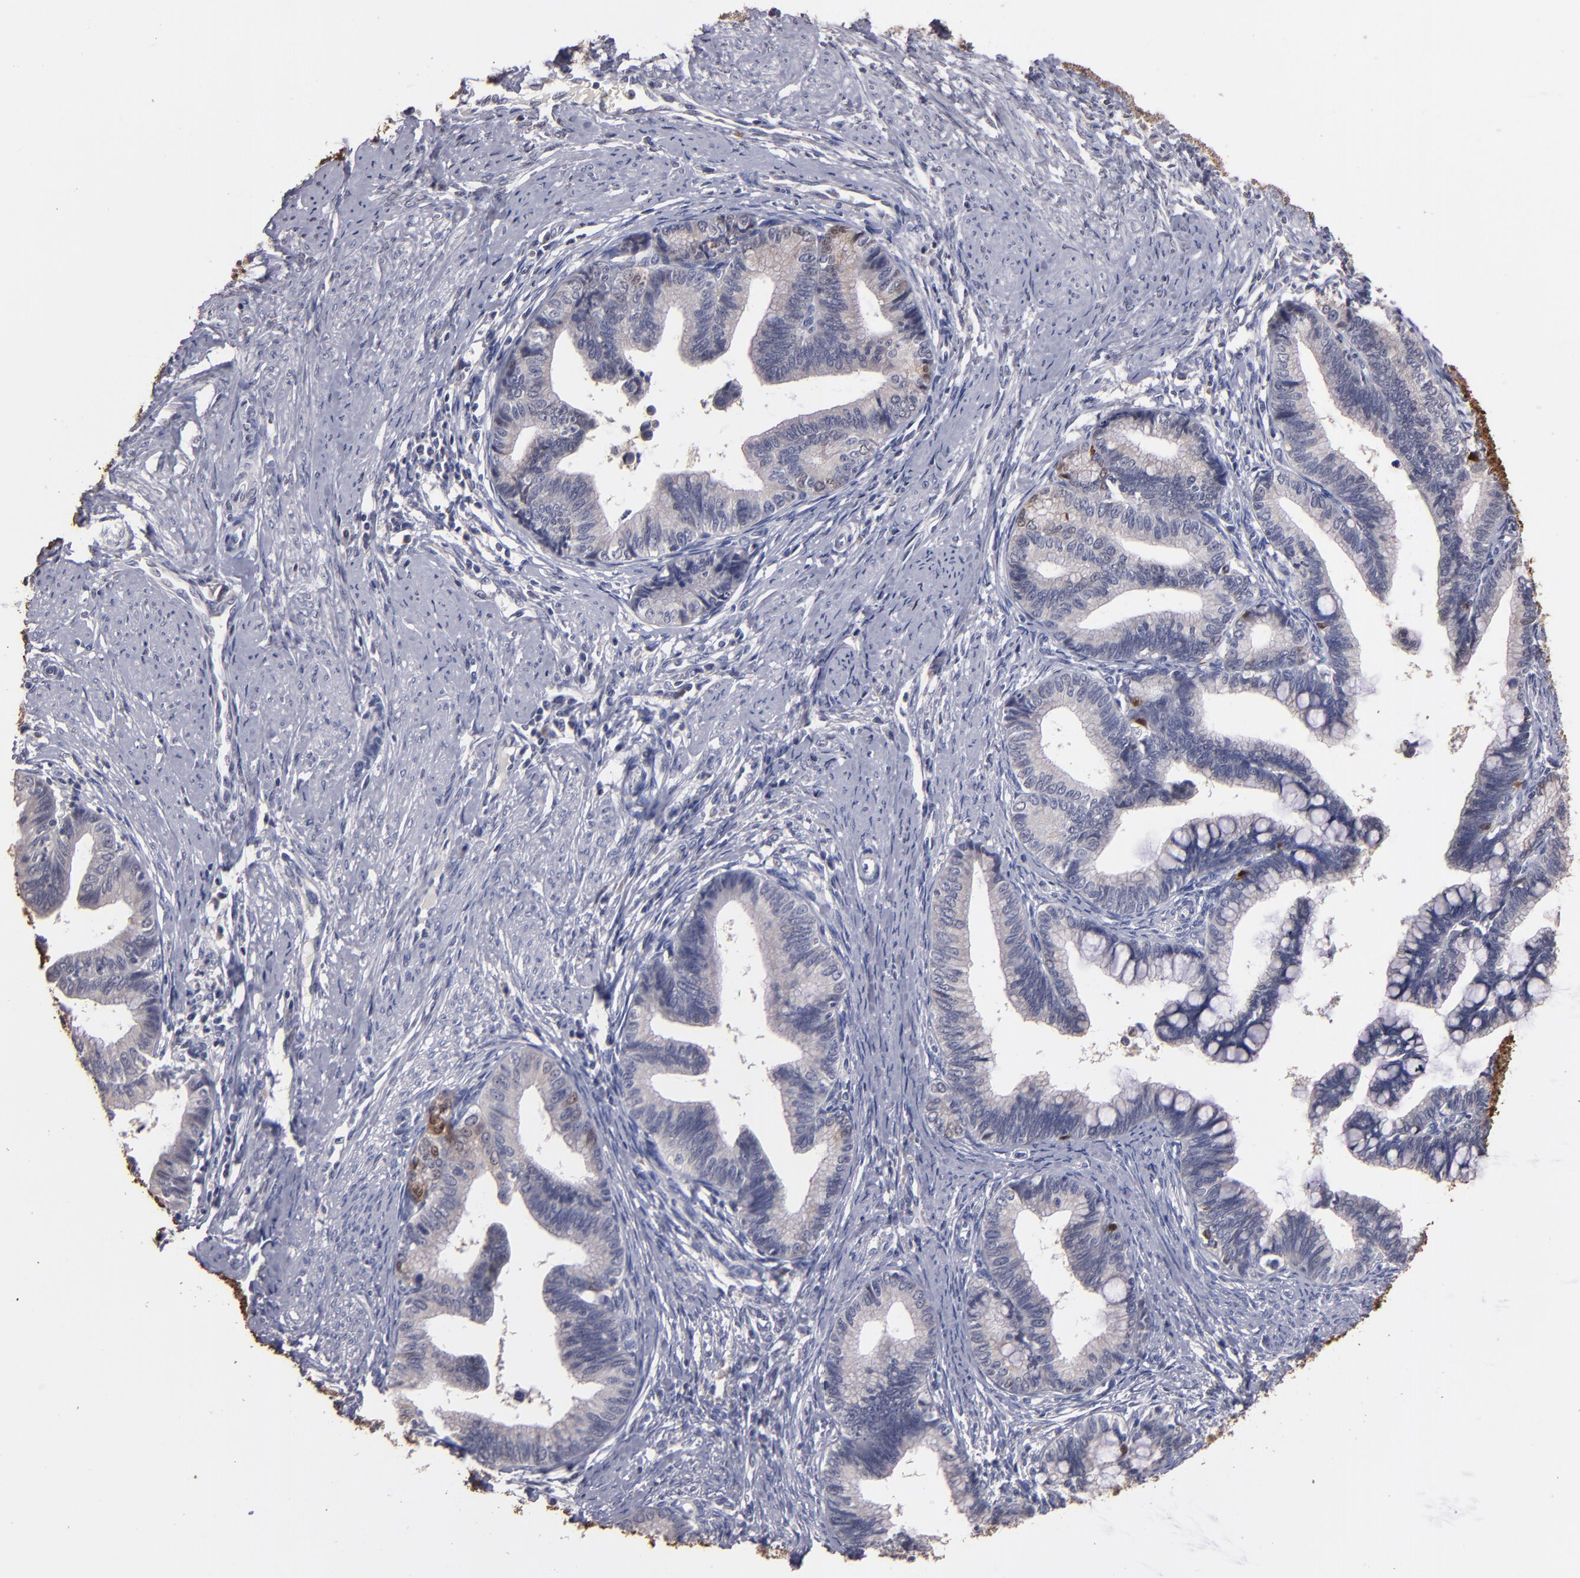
{"staining": {"intensity": "weak", "quantity": "<25%", "location": "cytoplasmic/membranous,nuclear"}, "tissue": "cervical cancer", "cell_type": "Tumor cells", "image_type": "cancer", "snomed": [{"axis": "morphology", "description": "Adenocarcinoma, NOS"}, {"axis": "topography", "description": "Cervix"}], "caption": "Micrograph shows no significant protein expression in tumor cells of adenocarcinoma (cervical).", "gene": "S100A1", "patient": {"sex": "female", "age": 36}}